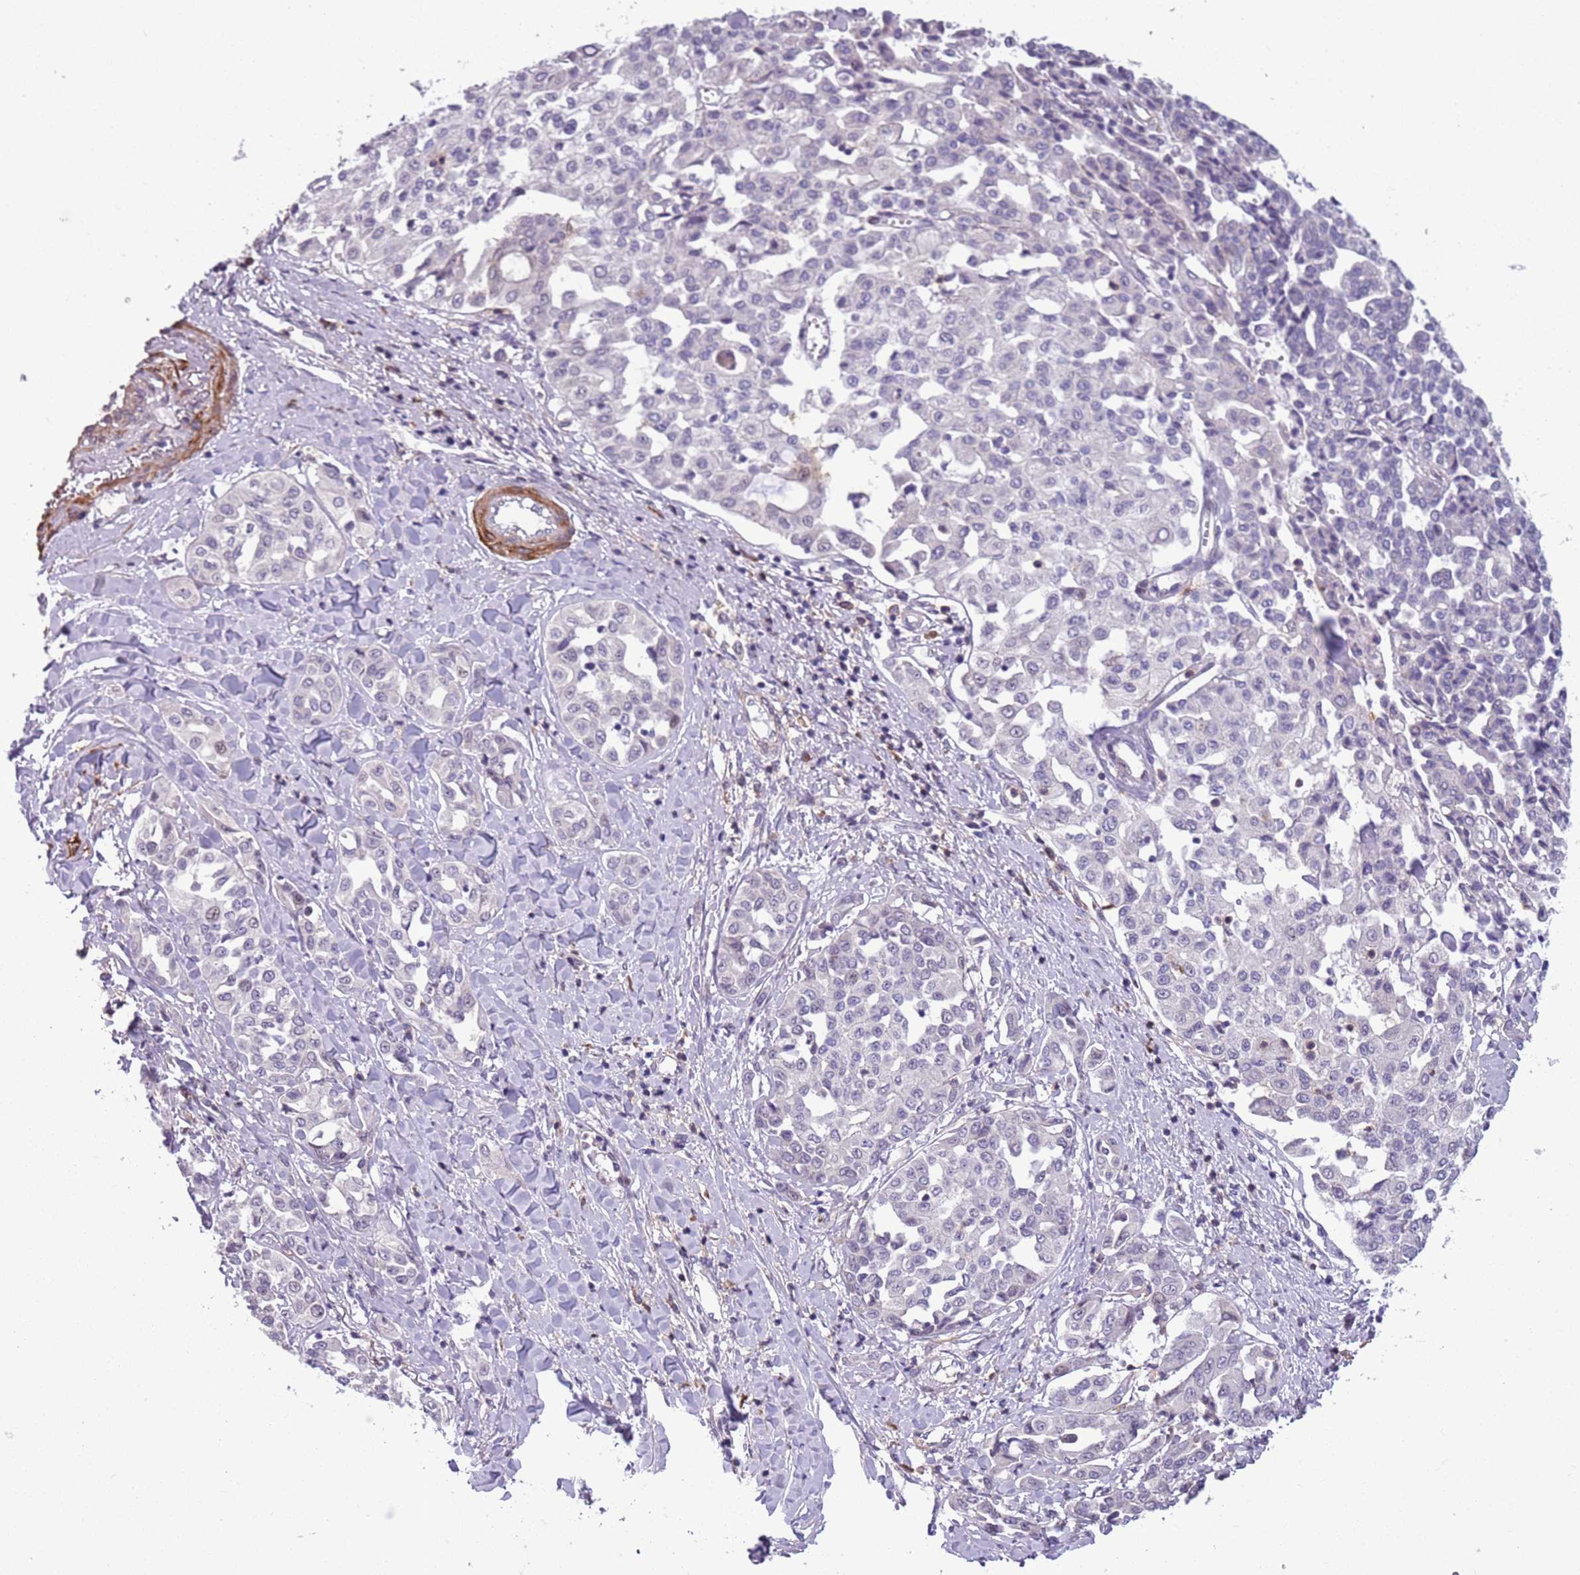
{"staining": {"intensity": "negative", "quantity": "none", "location": "none"}, "tissue": "liver cancer", "cell_type": "Tumor cells", "image_type": "cancer", "snomed": [{"axis": "morphology", "description": "Cholangiocarcinoma"}, {"axis": "topography", "description": "Liver"}], "caption": "Immunohistochemistry (IHC) micrograph of liver cholangiocarcinoma stained for a protein (brown), which exhibits no expression in tumor cells.", "gene": "JAML", "patient": {"sex": "female", "age": 77}}